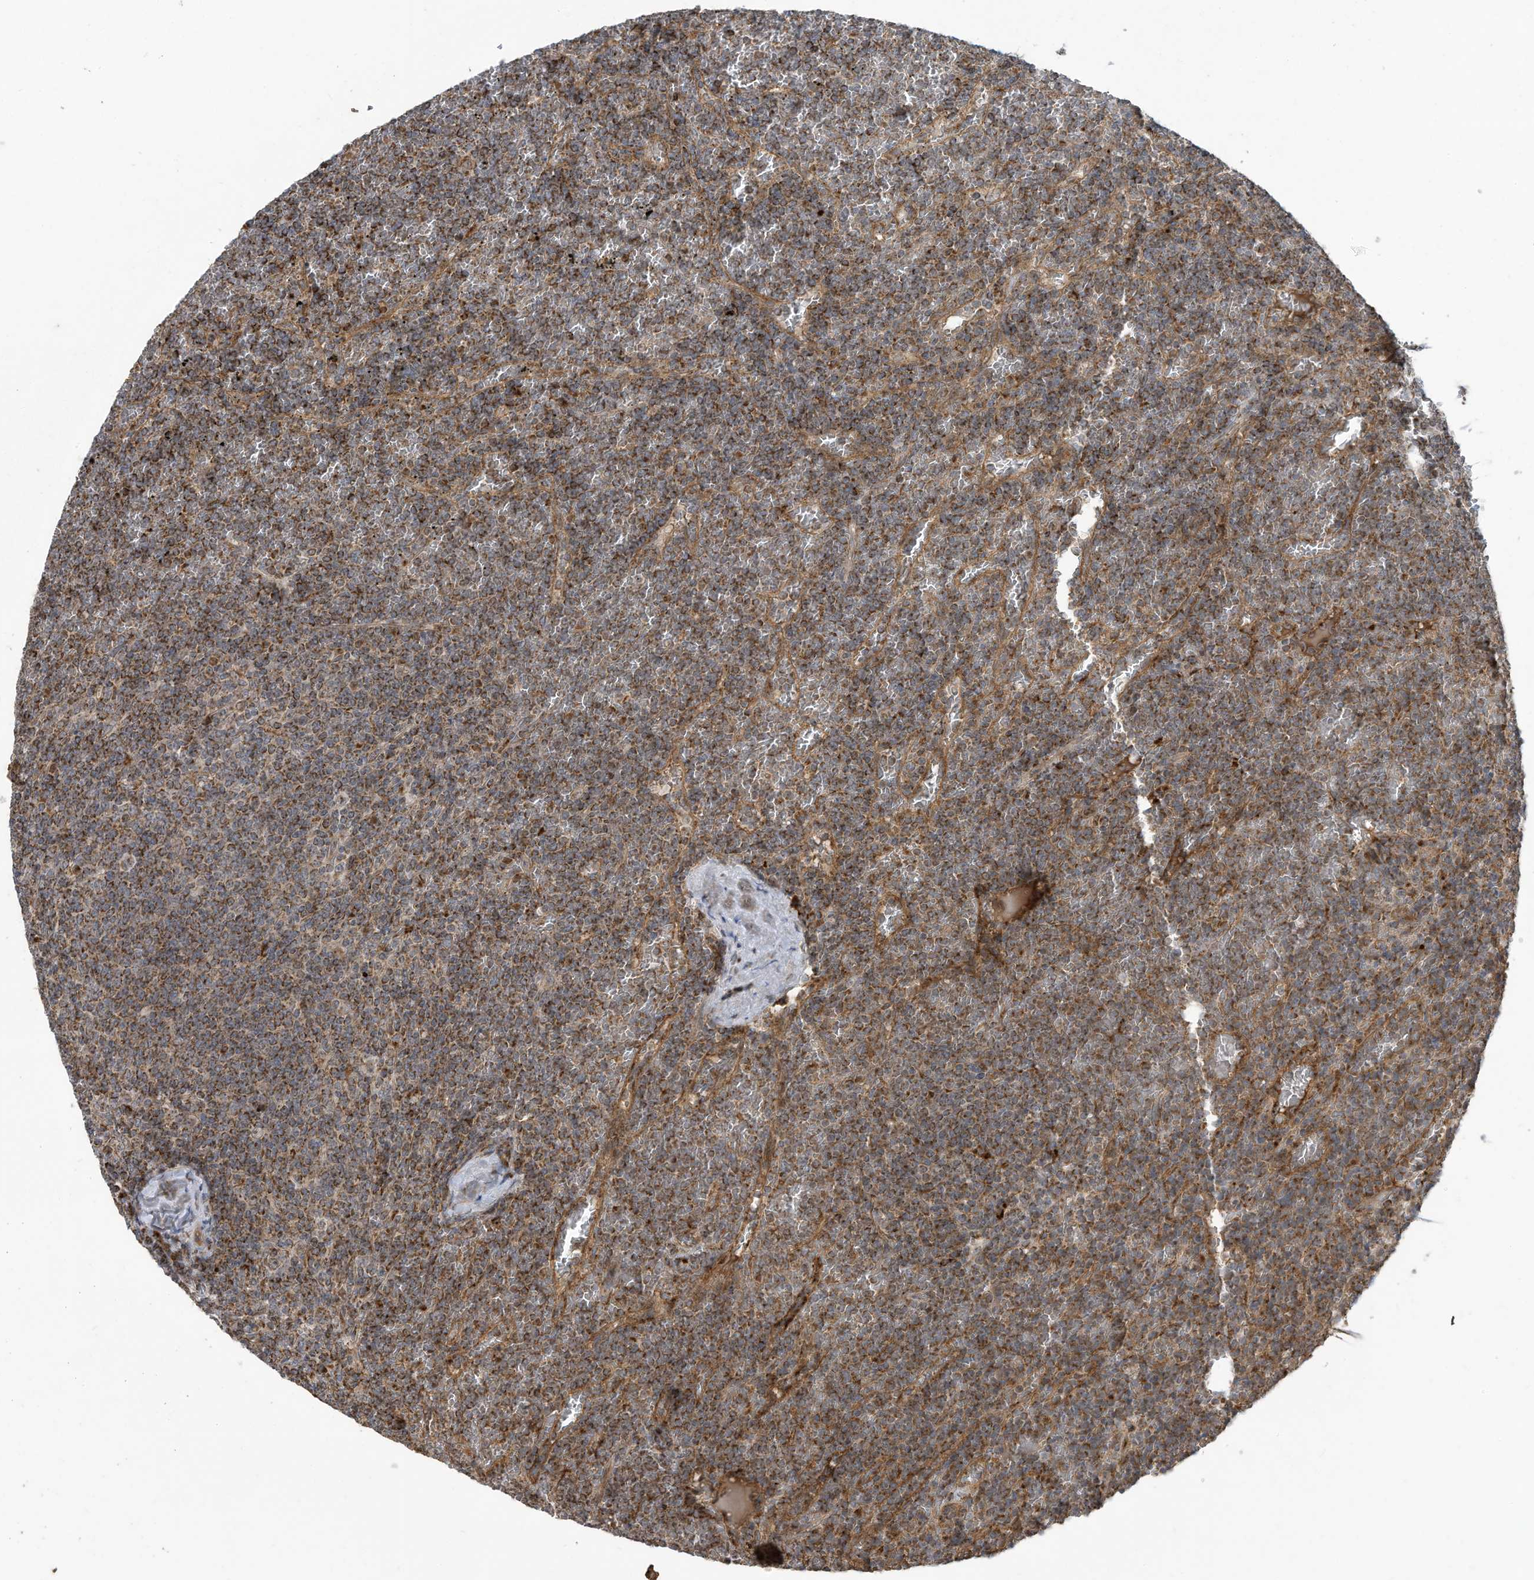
{"staining": {"intensity": "moderate", "quantity": ">75%", "location": "cytoplasmic/membranous"}, "tissue": "lymphoma", "cell_type": "Tumor cells", "image_type": "cancer", "snomed": [{"axis": "morphology", "description": "Malignant lymphoma, non-Hodgkin's type, Low grade"}, {"axis": "topography", "description": "Spleen"}], "caption": "Brown immunohistochemical staining in lymphoma reveals moderate cytoplasmic/membranous staining in about >75% of tumor cells.", "gene": "C2orf74", "patient": {"sex": "female", "age": 19}}